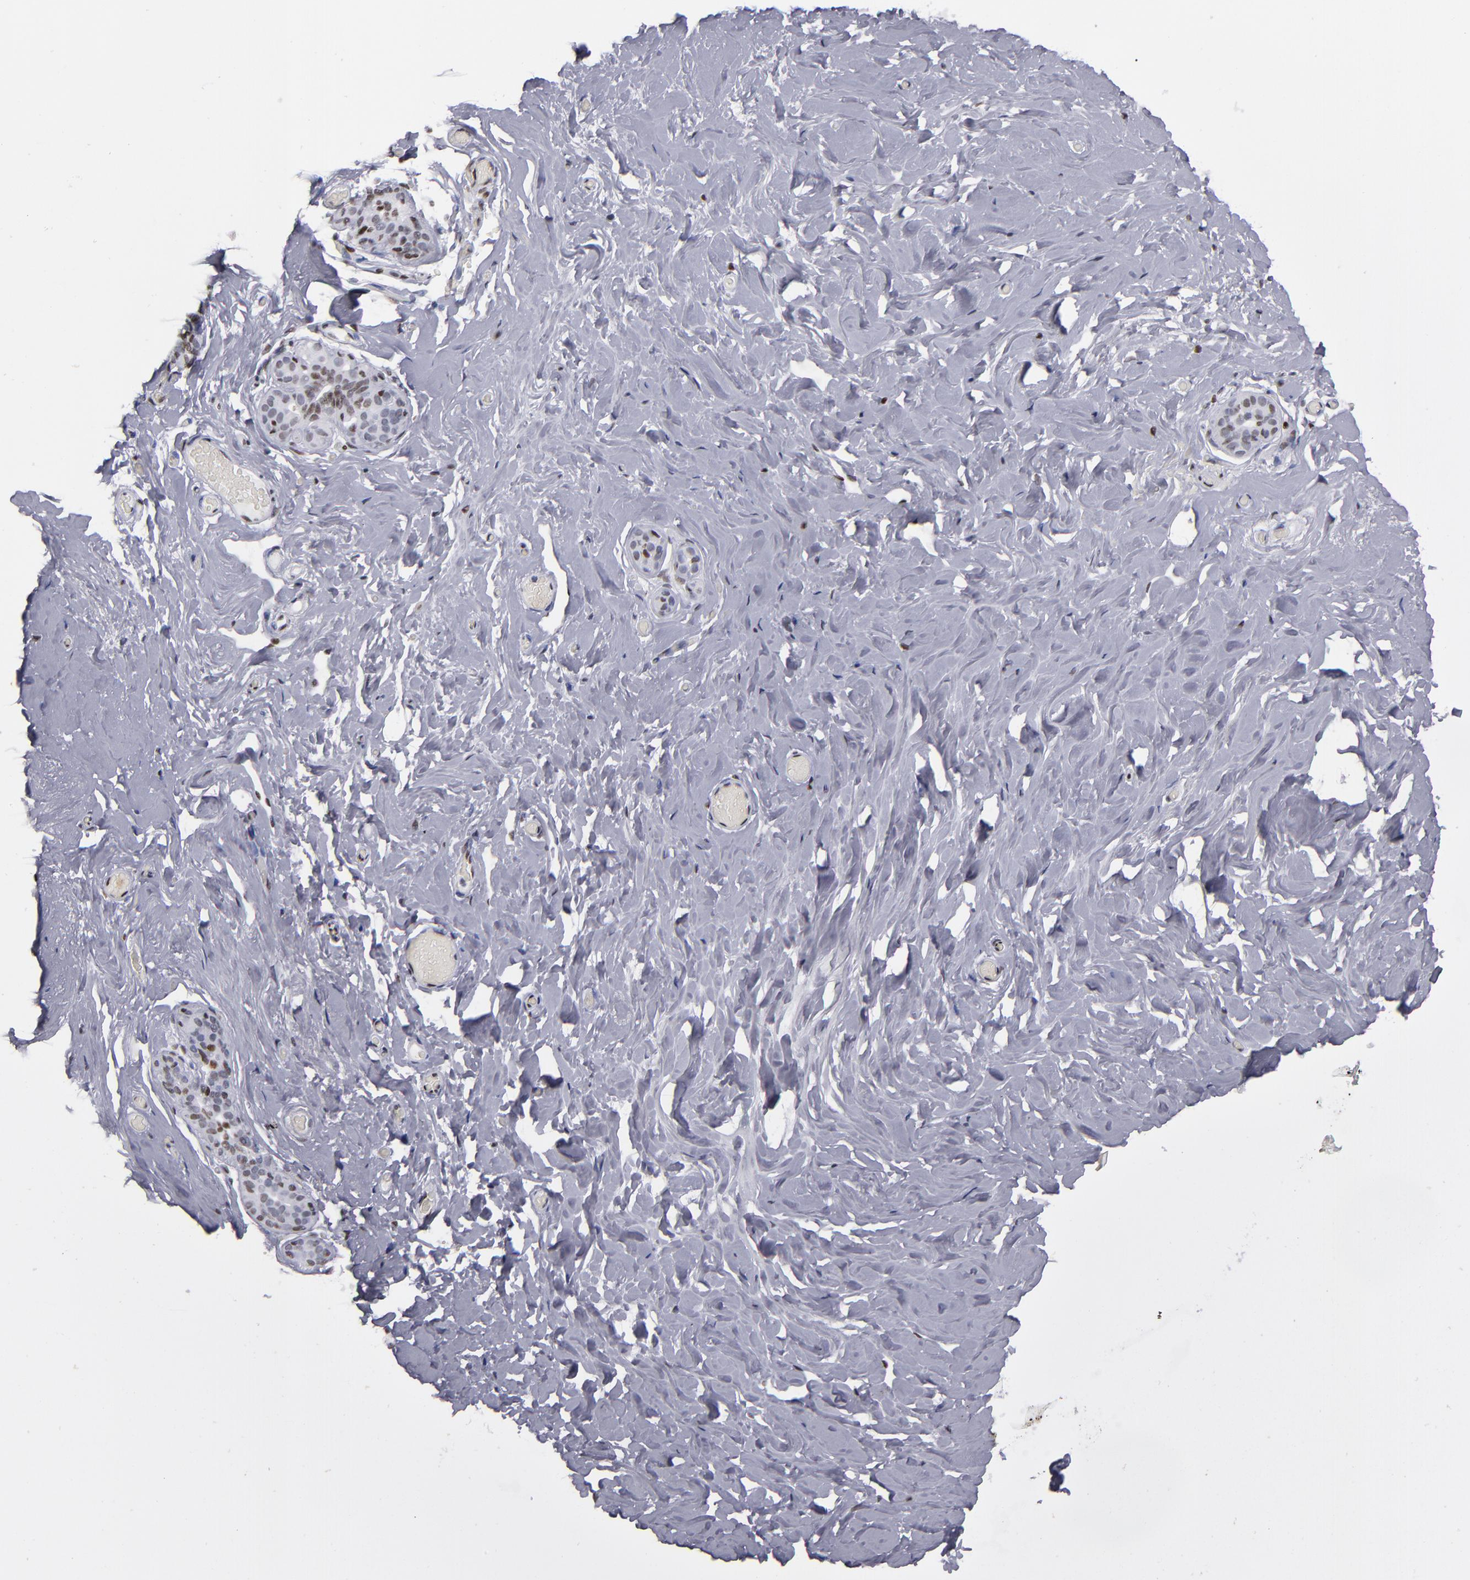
{"staining": {"intensity": "moderate", "quantity": "<25%", "location": "nuclear"}, "tissue": "breast", "cell_type": "Glandular cells", "image_type": "normal", "snomed": [{"axis": "morphology", "description": "Normal tissue, NOS"}, {"axis": "topography", "description": "Breast"}], "caption": "The image shows a brown stain indicating the presence of a protein in the nuclear of glandular cells in breast.", "gene": "TERF2", "patient": {"sex": "female", "age": 75}}